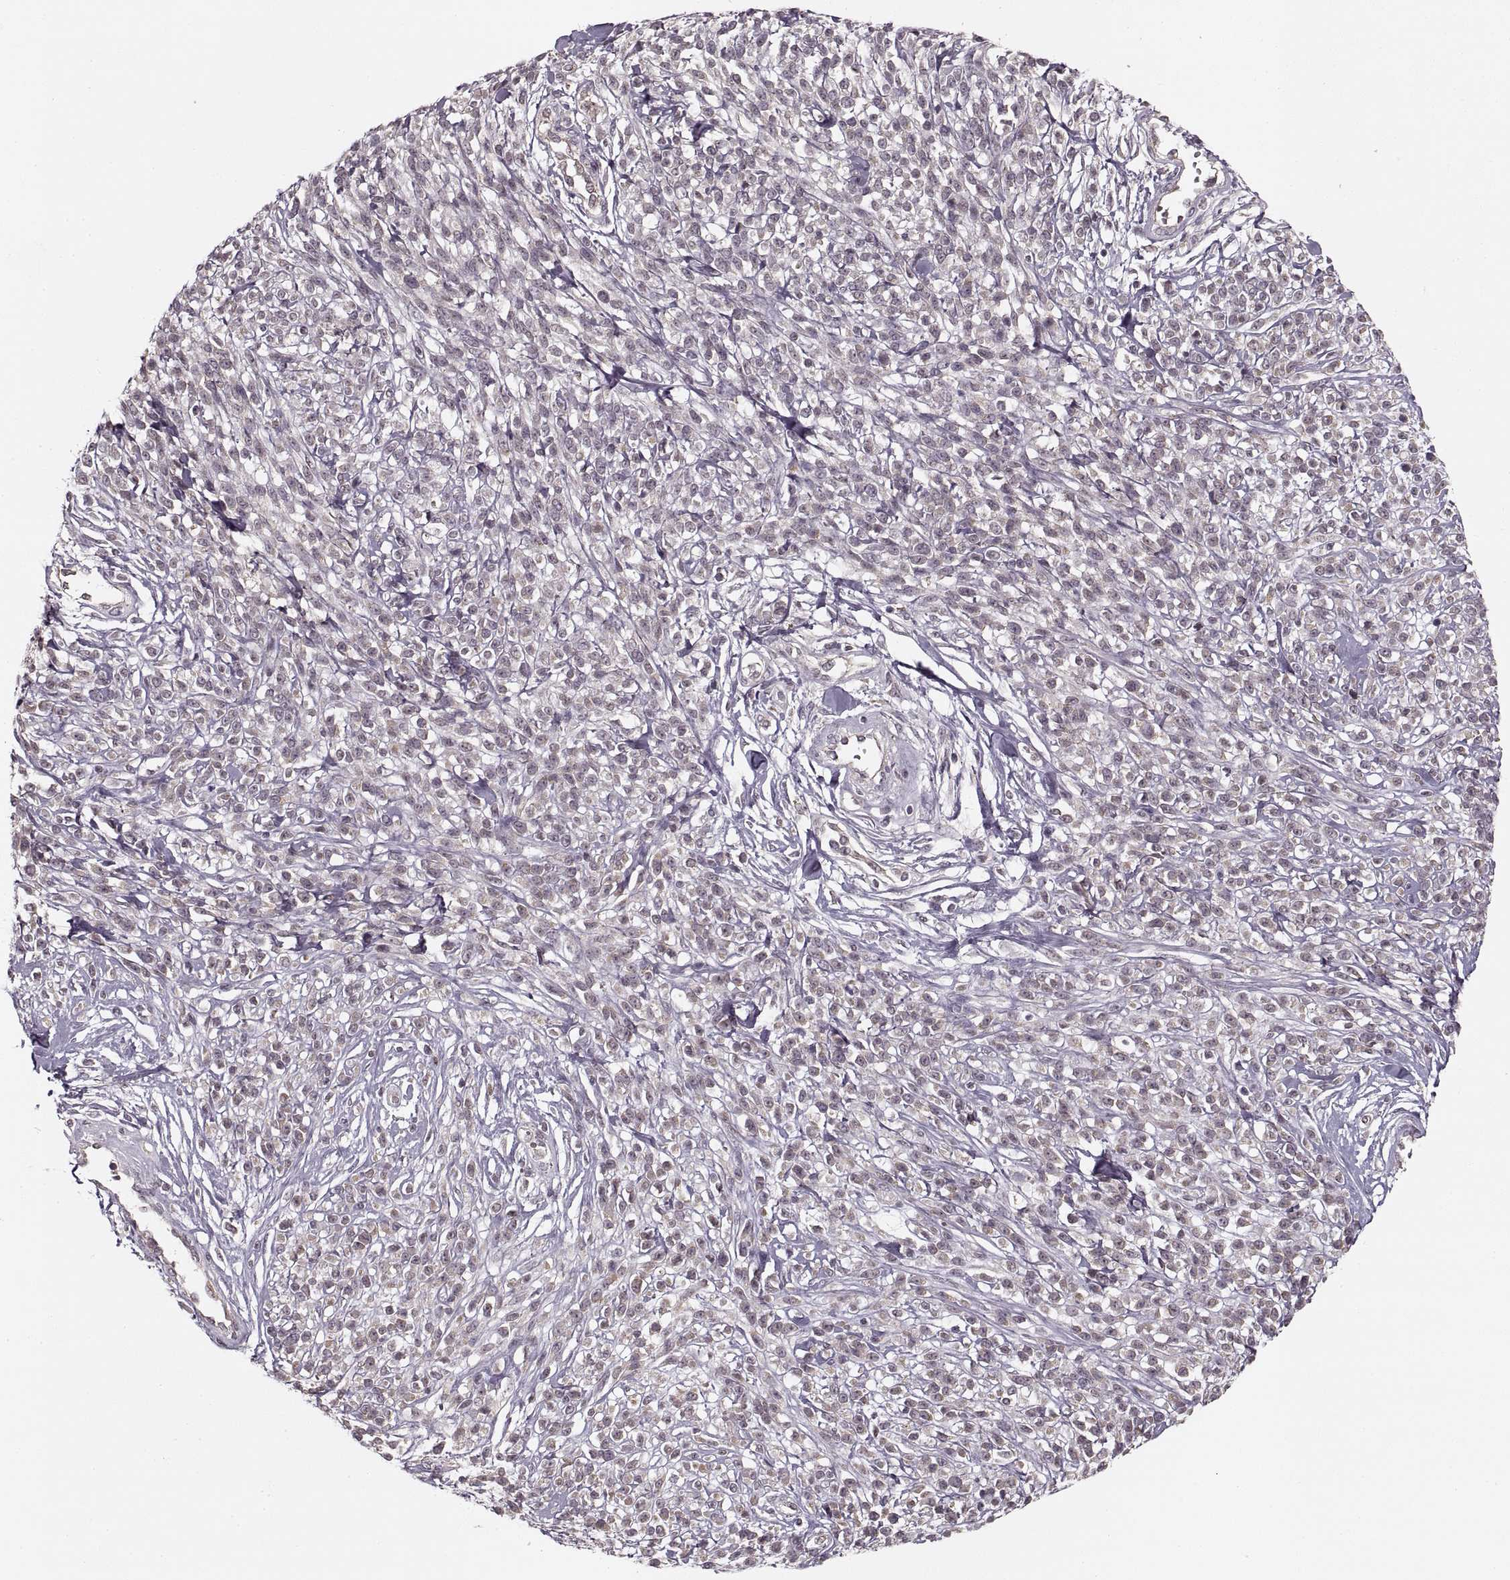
{"staining": {"intensity": "negative", "quantity": "none", "location": "none"}, "tissue": "melanoma", "cell_type": "Tumor cells", "image_type": "cancer", "snomed": [{"axis": "morphology", "description": "Malignant melanoma, NOS"}, {"axis": "topography", "description": "Skin"}, {"axis": "topography", "description": "Skin of trunk"}], "caption": "Melanoma was stained to show a protein in brown. There is no significant expression in tumor cells.", "gene": "ASIC3", "patient": {"sex": "male", "age": 74}}